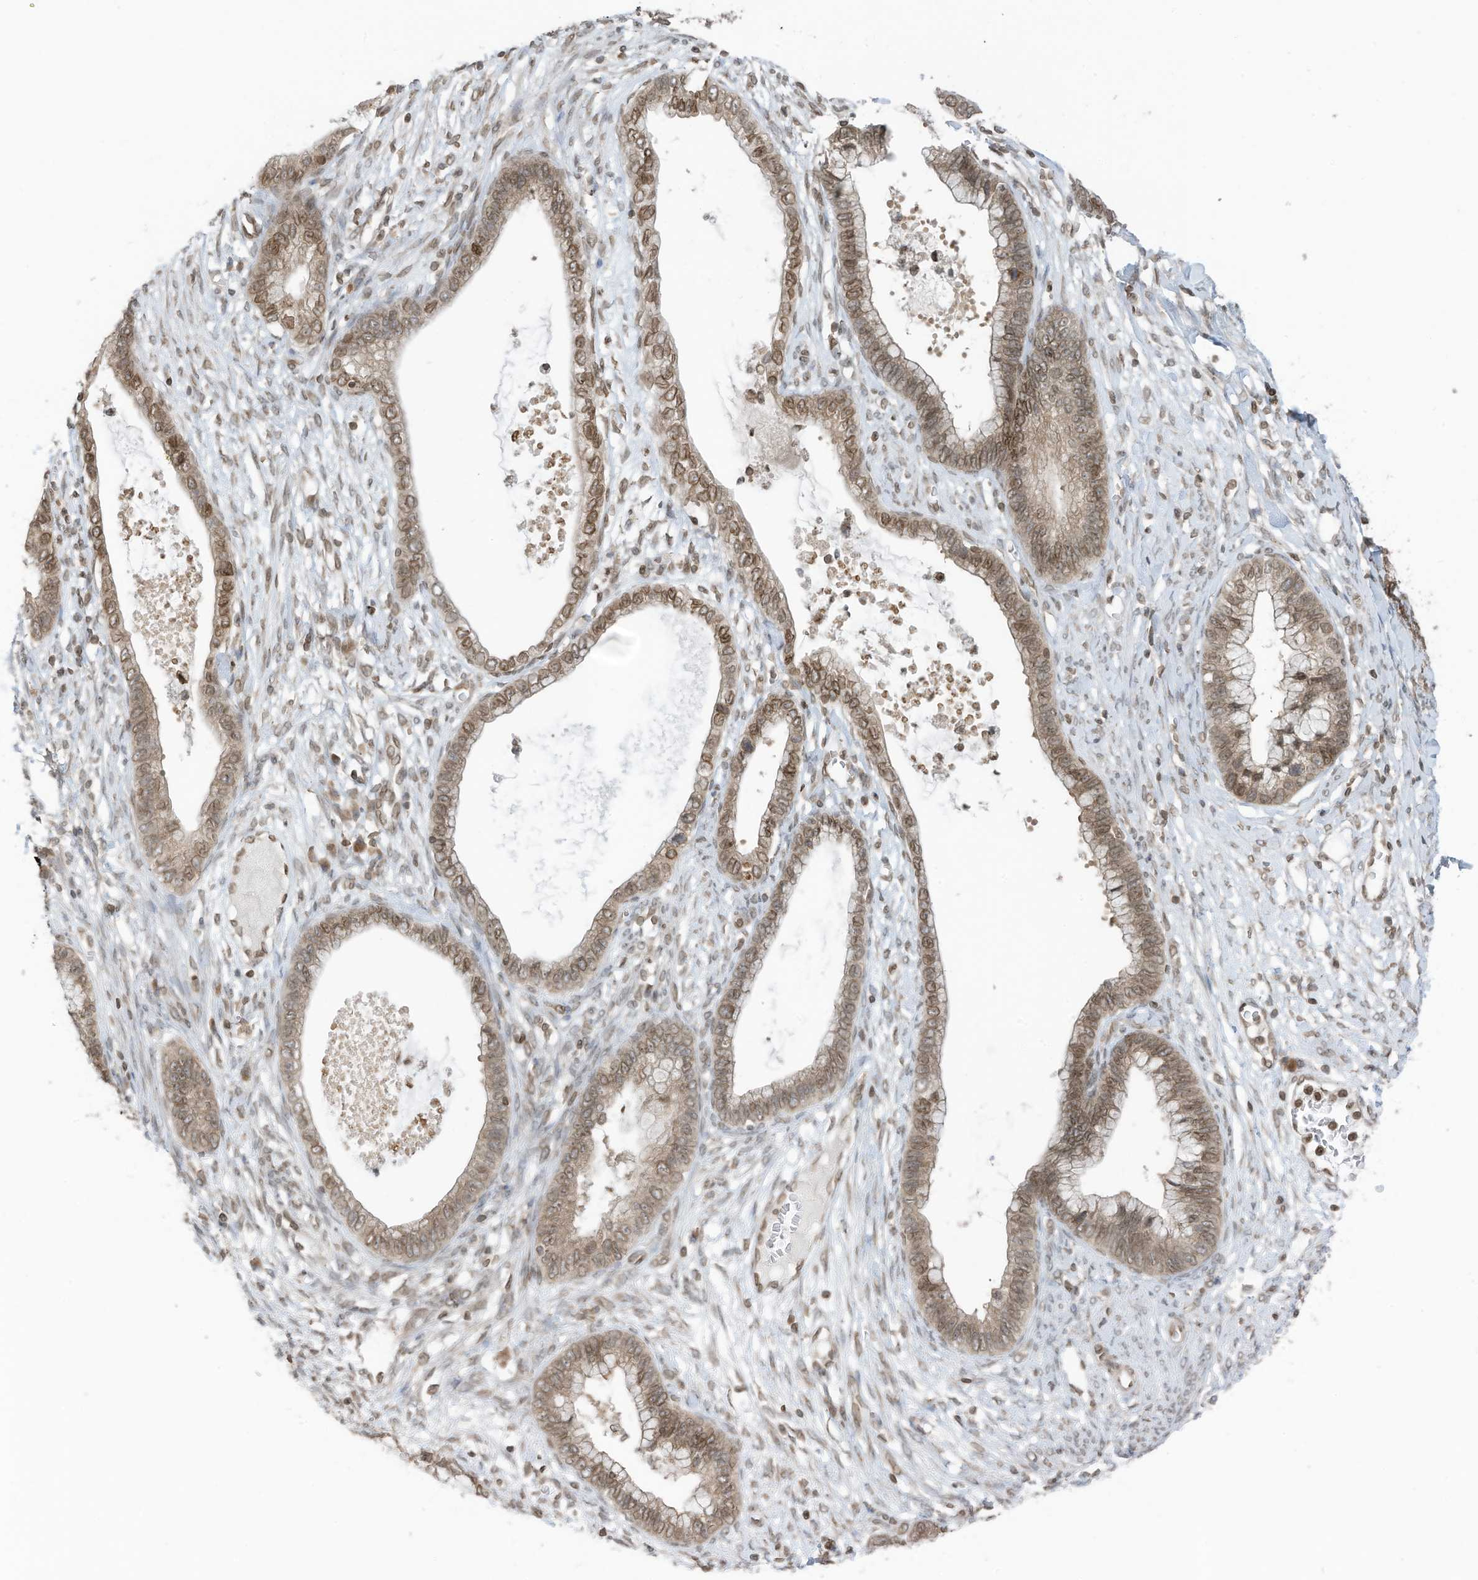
{"staining": {"intensity": "moderate", "quantity": ">75%", "location": "cytoplasmic/membranous,nuclear"}, "tissue": "cervical cancer", "cell_type": "Tumor cells", "image_type": "cancer", "snomed": [{"axis": "morphology", "description": "Adenocarcinoma, NOS"}, {"axis": "topography", "description": "Cervix"}], "caption": "About >75% of tumor cells in human adenocarcinoma (cervical) reveal moderate cytoplasmic/membranous and nuclear protein positivity as visualized by brown immunohistochemical staining.", "gene": "RABL3", "patient": {"sex": "female", "age": 44}}